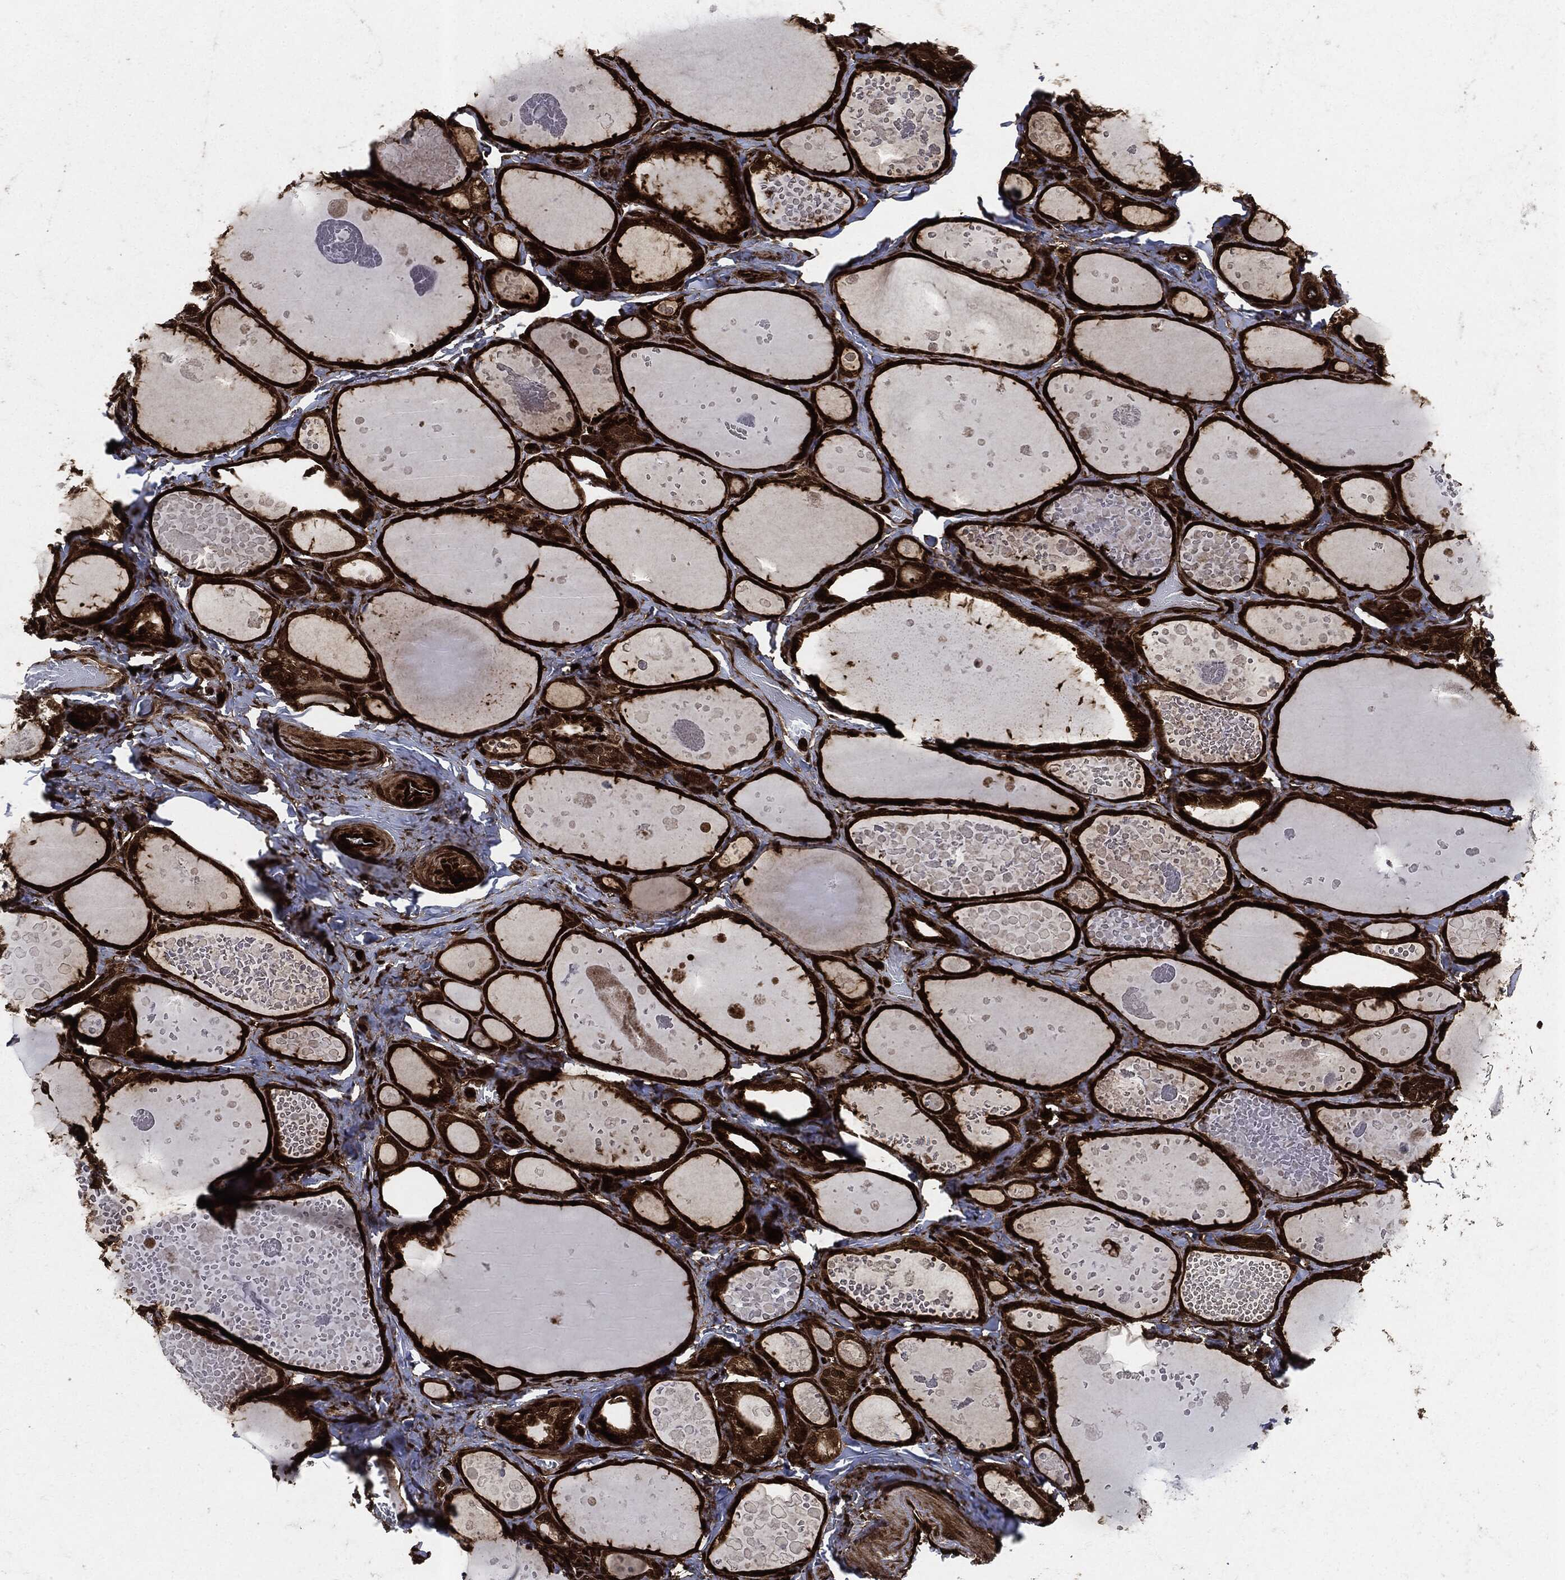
{"staining": {"intensity": "strong", "quantity": ">75%", "location": "cytoplasmic/membranous"}, "tissue": "thyroid gland", "cell_type": "Glandular cells", "image_type": "normal", "snomed": [{"axis": "morphology", "description": "Normal tissue, NOS"}, {"axis": "topography", "description": "Thyroid gland"}], "caption": "Immunohistochemical staining of normal human thyroid gland reveals high levels of strong cytoplasmic/membranous staining in about >75% of glandular cells. The staining was performed using DAB (3,3'-diaminobenzidine), with brown indicating positive protein expression. Nuclei are stained blue with hematoxylin.", "gene": "YWHAB", "patient": {"sex": "female", "age": 56}}